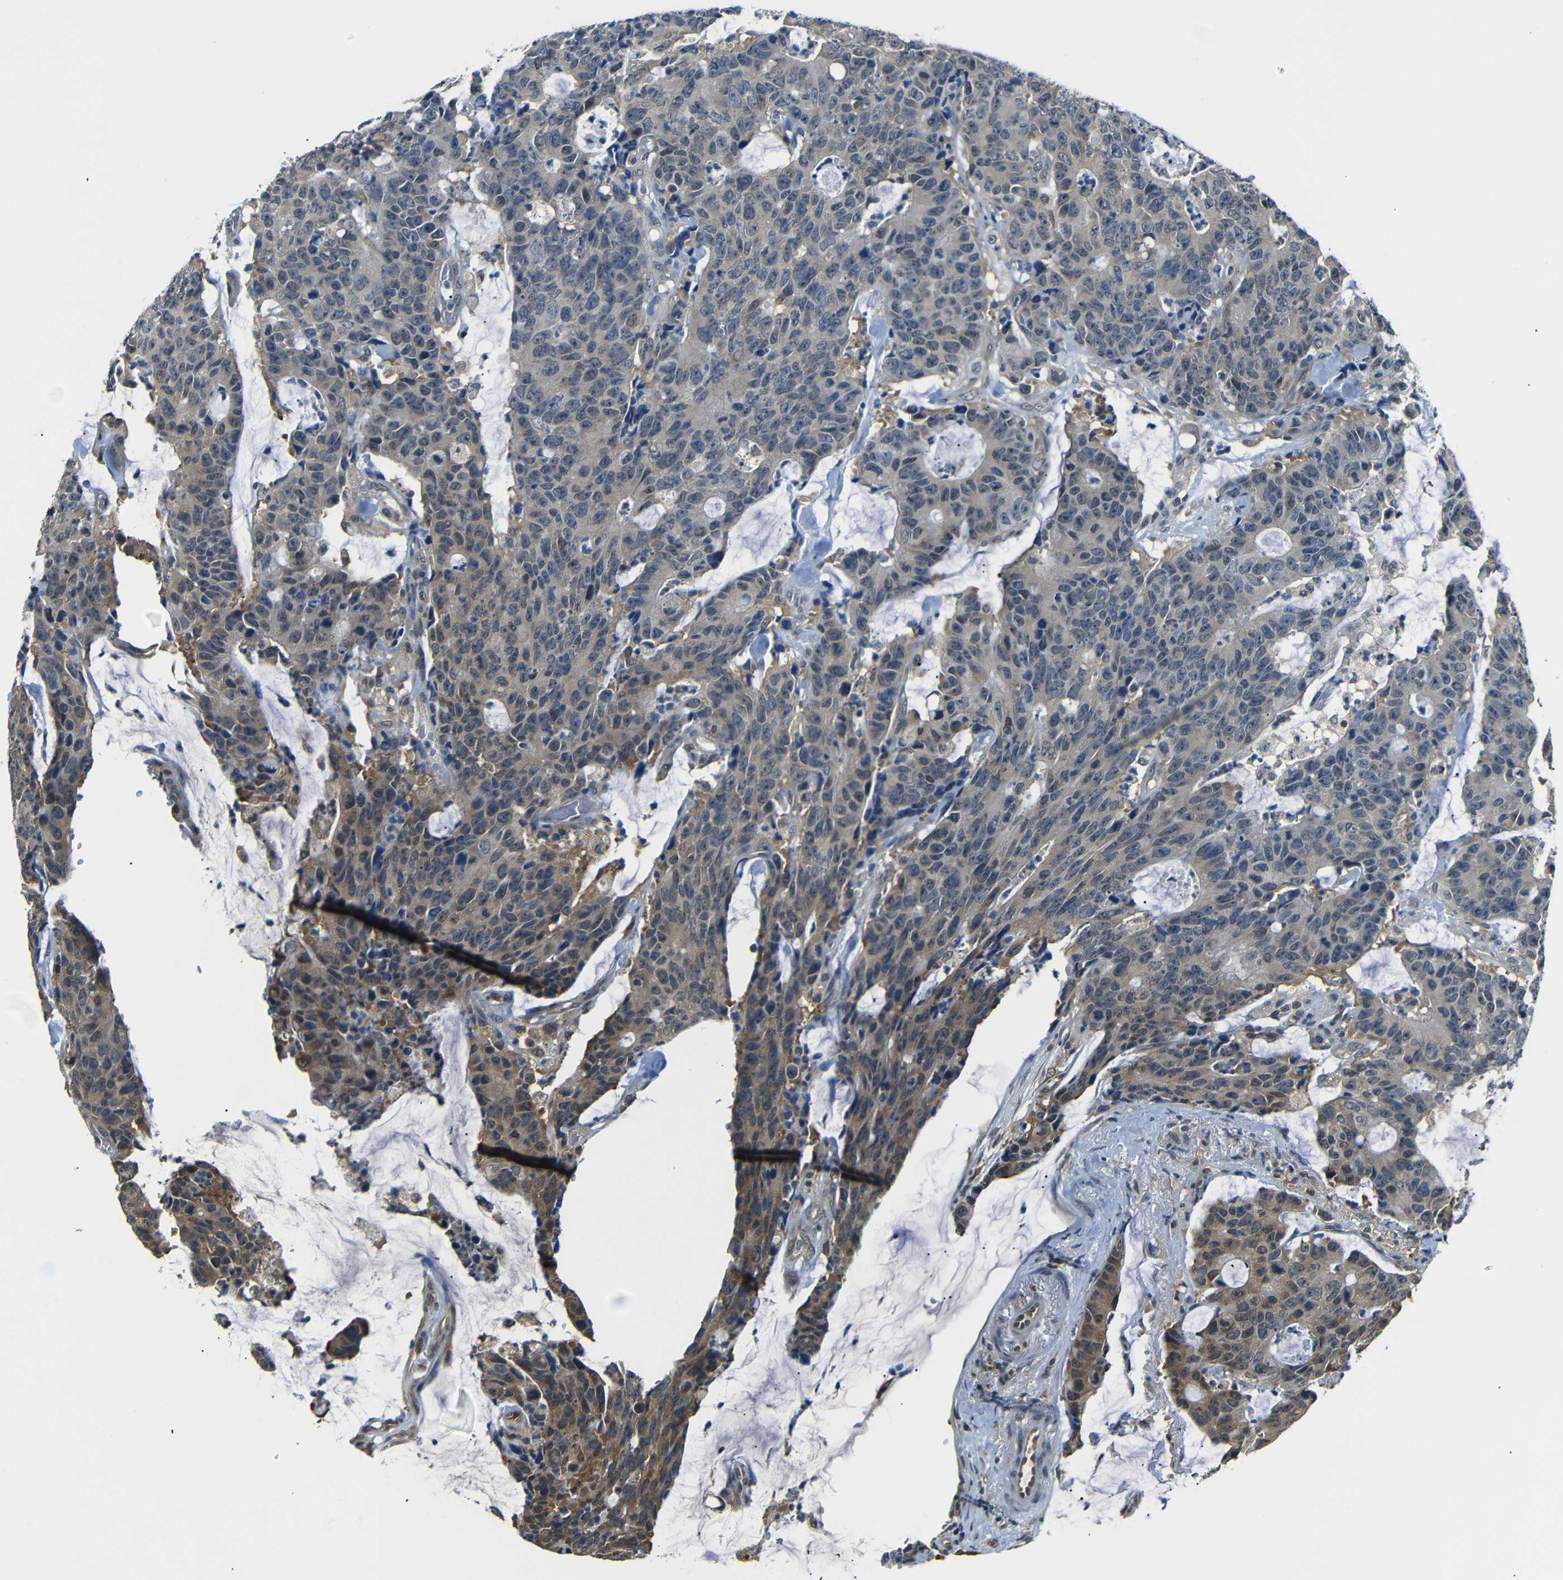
{"staining": {"intensity": "moderate", "quantity": "25%-75%", "location": "cytoplasmic/membranous"}, "tissue": "colorectal cancer", "cell_type": "Tumor cells", "image_type": "cancer", "snomed": [{"axis": "morphology", "description": "Adenocarcinoma, NOS"}, {"axis": "topography", "description": "Colon"}], "caption": "Colorectal cancer stained with immunohistochemistry displays moderate cytoplasmic/membranous expression in approximately 25%-75% of tumor cells. The staining is performed using DAB (3,3'-diaminobenzidine) brown chromogen to label protein expression. The nuclei are counter-stained blue using hematoxylin.", "gene": "UBXN1", "patient": {"sex": "female", "age": 86}}